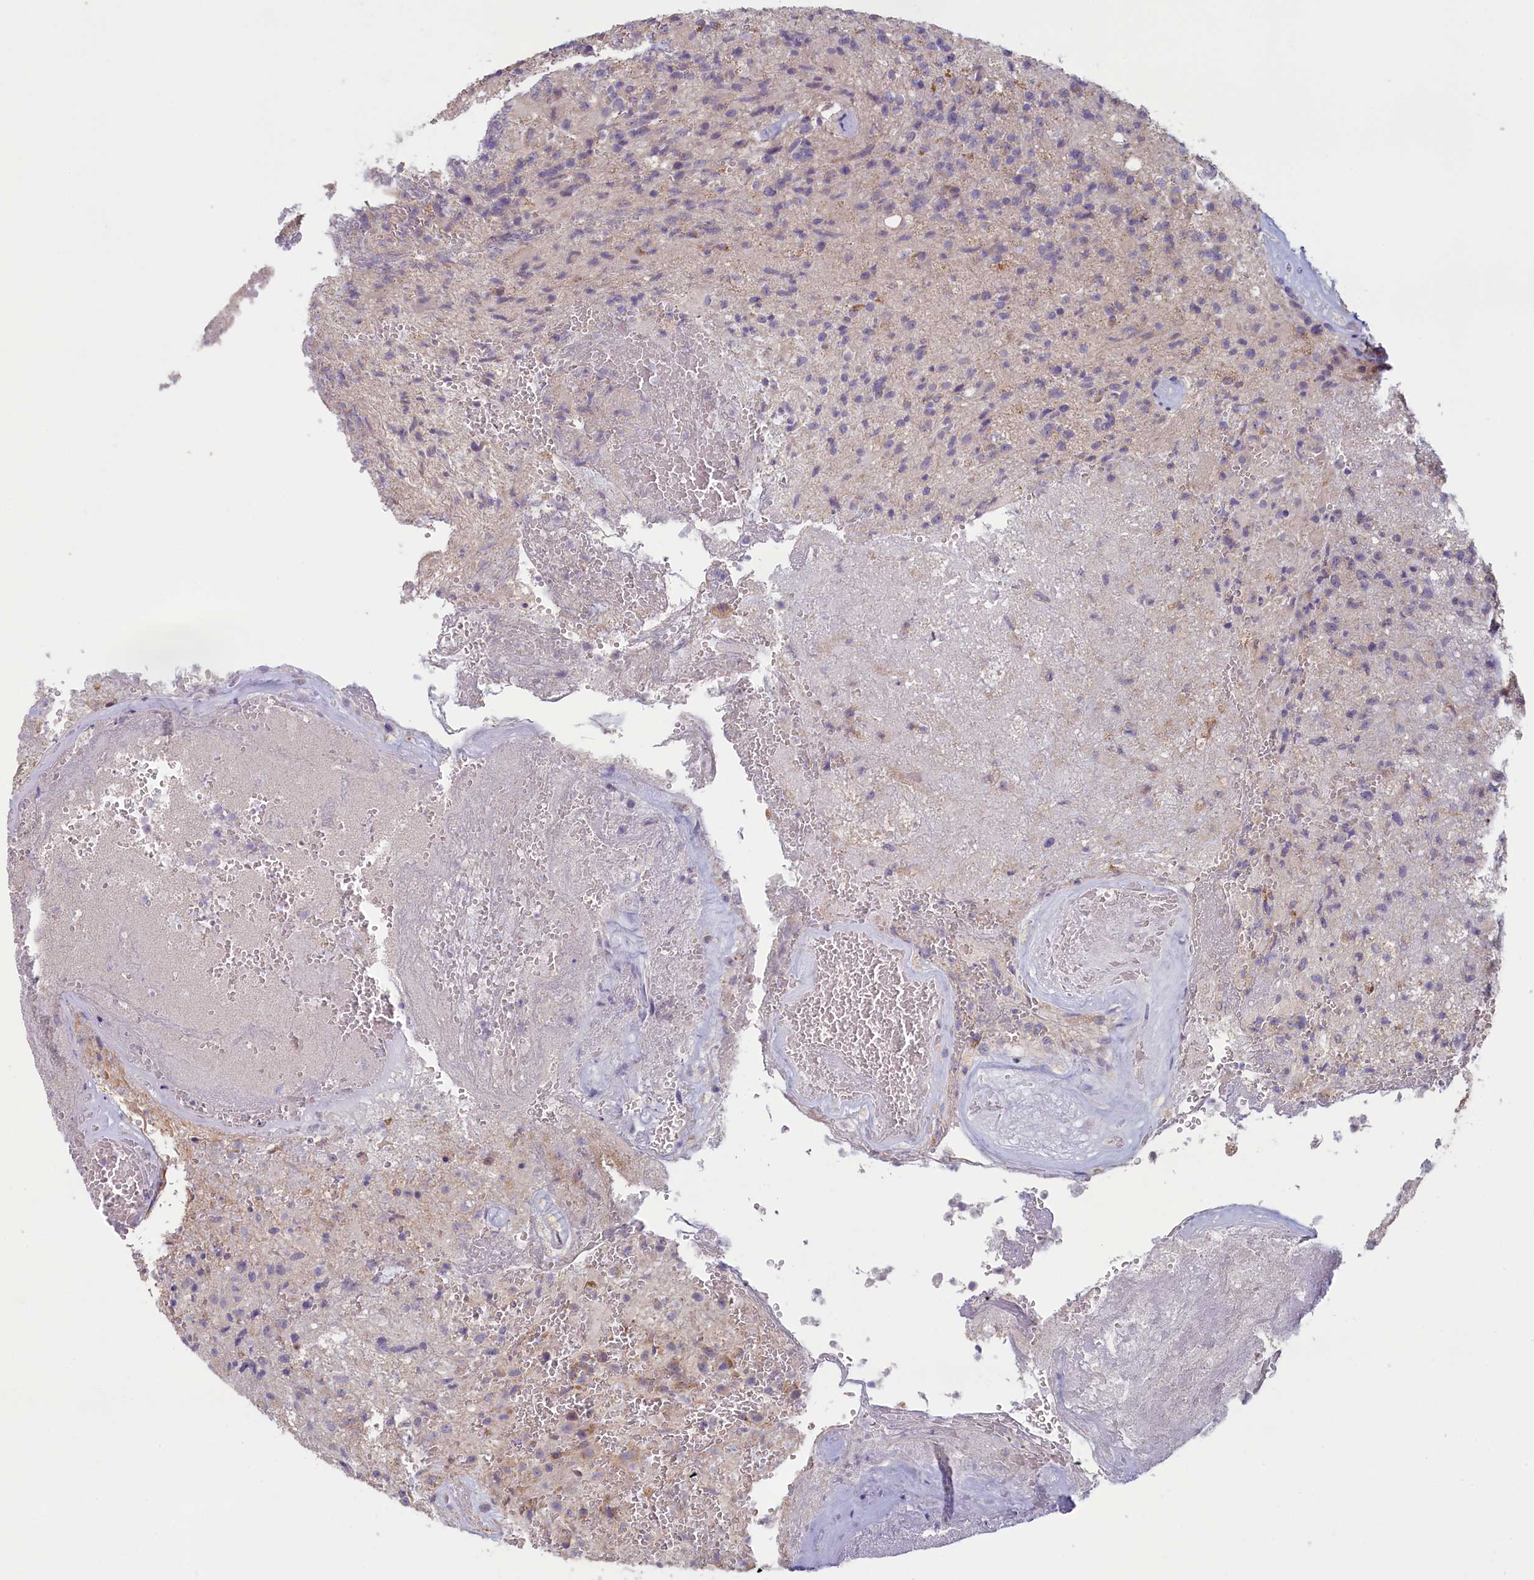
{"staining": {"intensity": "negative", "quantity": "none", "location": "none"}, "tissue": "glioma", "cell_type": "Tumor cells", "image_type": "cancer", "snomed": [{"axis": "morphology", "description": "Glioma, malignant, High grade"}, {"axis": "topography", "description": "Brain"}], "caption": "IHC histopathology image of high-grade glioma (malignant) stained for a protein (brown), which exhibits no positivity in tumor cells.", "gene": "ATF7IP2", "patient": {"sex": "male", "age": 56}}